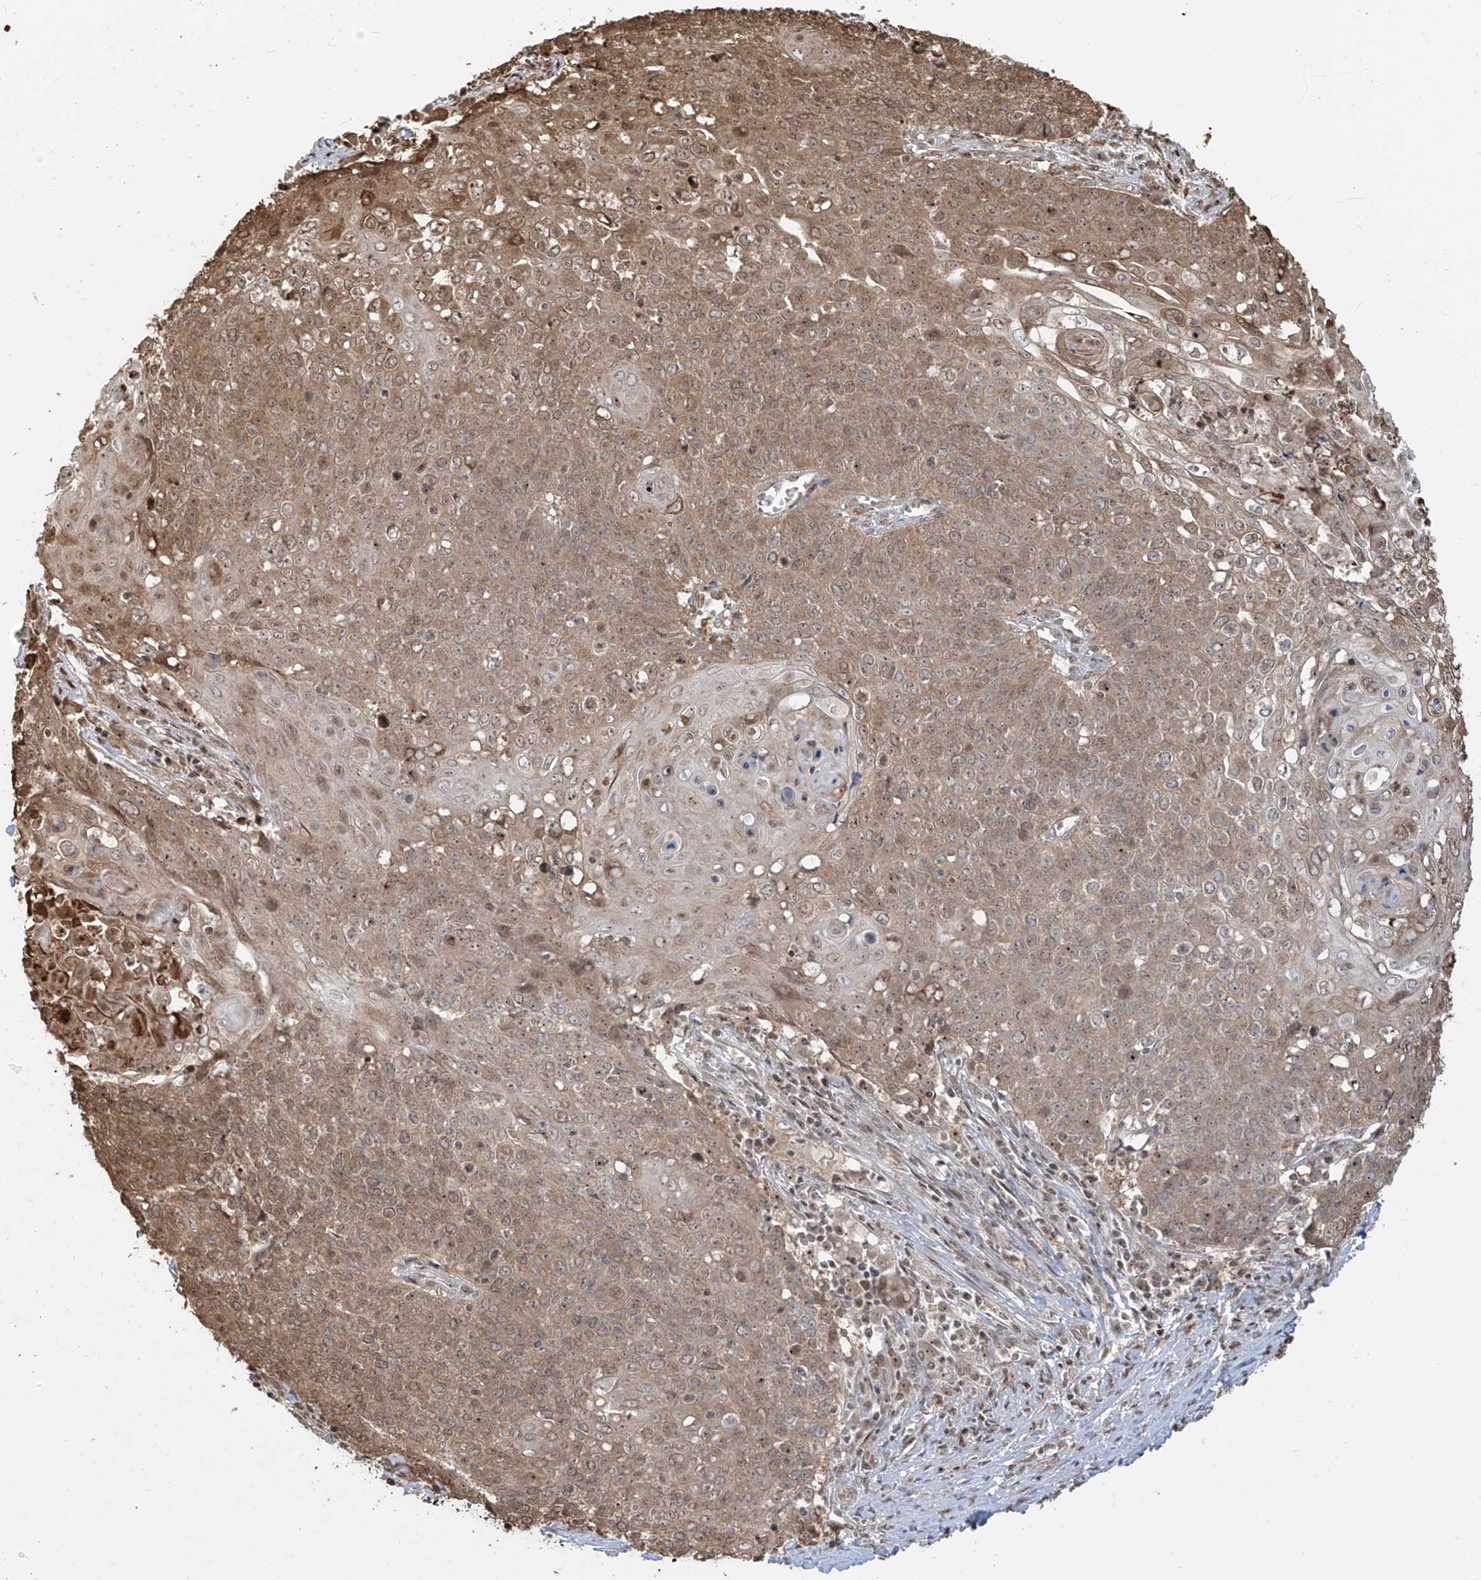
{"staining": {"intensity": "moderate", "quantity": "25%-75%", "location": "cytoplasmic/membranous,nuclear"}, "tissue": "cervical cancer", "cell_type": "Tumor cells", "image_type": "cancer", "snomed": [{"axis": "morphology", "description": "Squamous cell carcinoma, NOS"}, {"axis": "topography", "description": "Cervix"}], "caption": "High-power microscopy captured an IHC photomicrograph of cervical squamous cell carcinoma, revealing moderate cytoplasmic/membranous and nuclear staining in about 25%-75% of tumor cells.", "gene": "VMP1", "patient": {"sex": "female", "age": 39}}